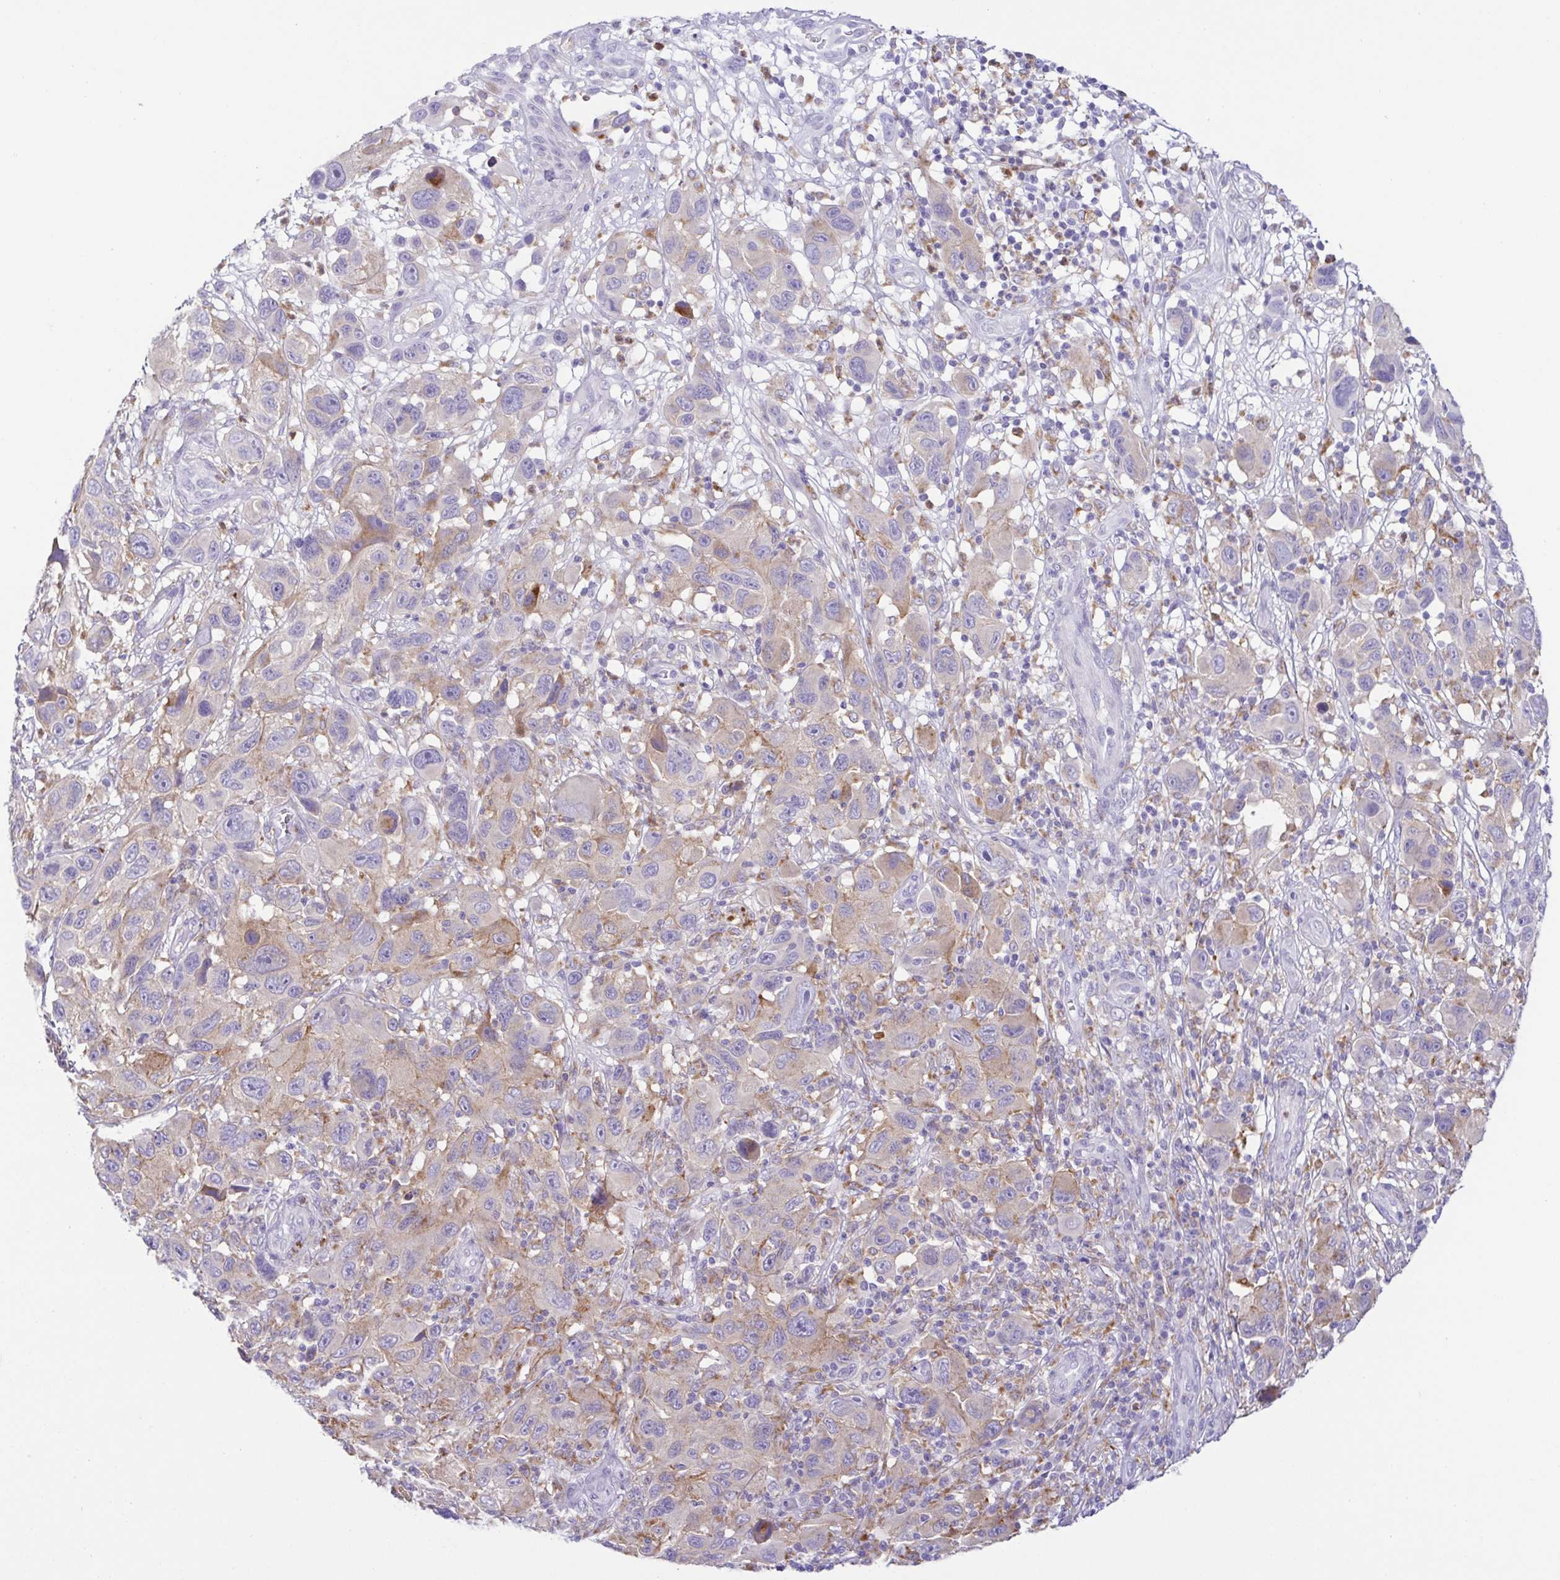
{"staining": {"intensity": "weak", "quantity": "25%-75%", "location": "cytoplasmic/membranous"}, "tissue": "melanoma", "cell_type": "Tumor cells", "image_type": "cancer", "snomed": [{"axis": "morphology", "description": "Malignant melanoma, NOS"}, {"axis": "topography", "description": "Skin"}], "caption": "Immunohistochemical staining of human melanoma exhibits low levels of weak cytoplasmic/membranous protein staining in approximately 25%-75% of tumor cells. Using DAB (3,3'-diaminobenzidine) (brown) and hematoxylin (blue) stains, captured at high magnification using brightfield microscopy.", "gene": "ATP6V1G2", "patient": {"sex": "male", "age": 53}}